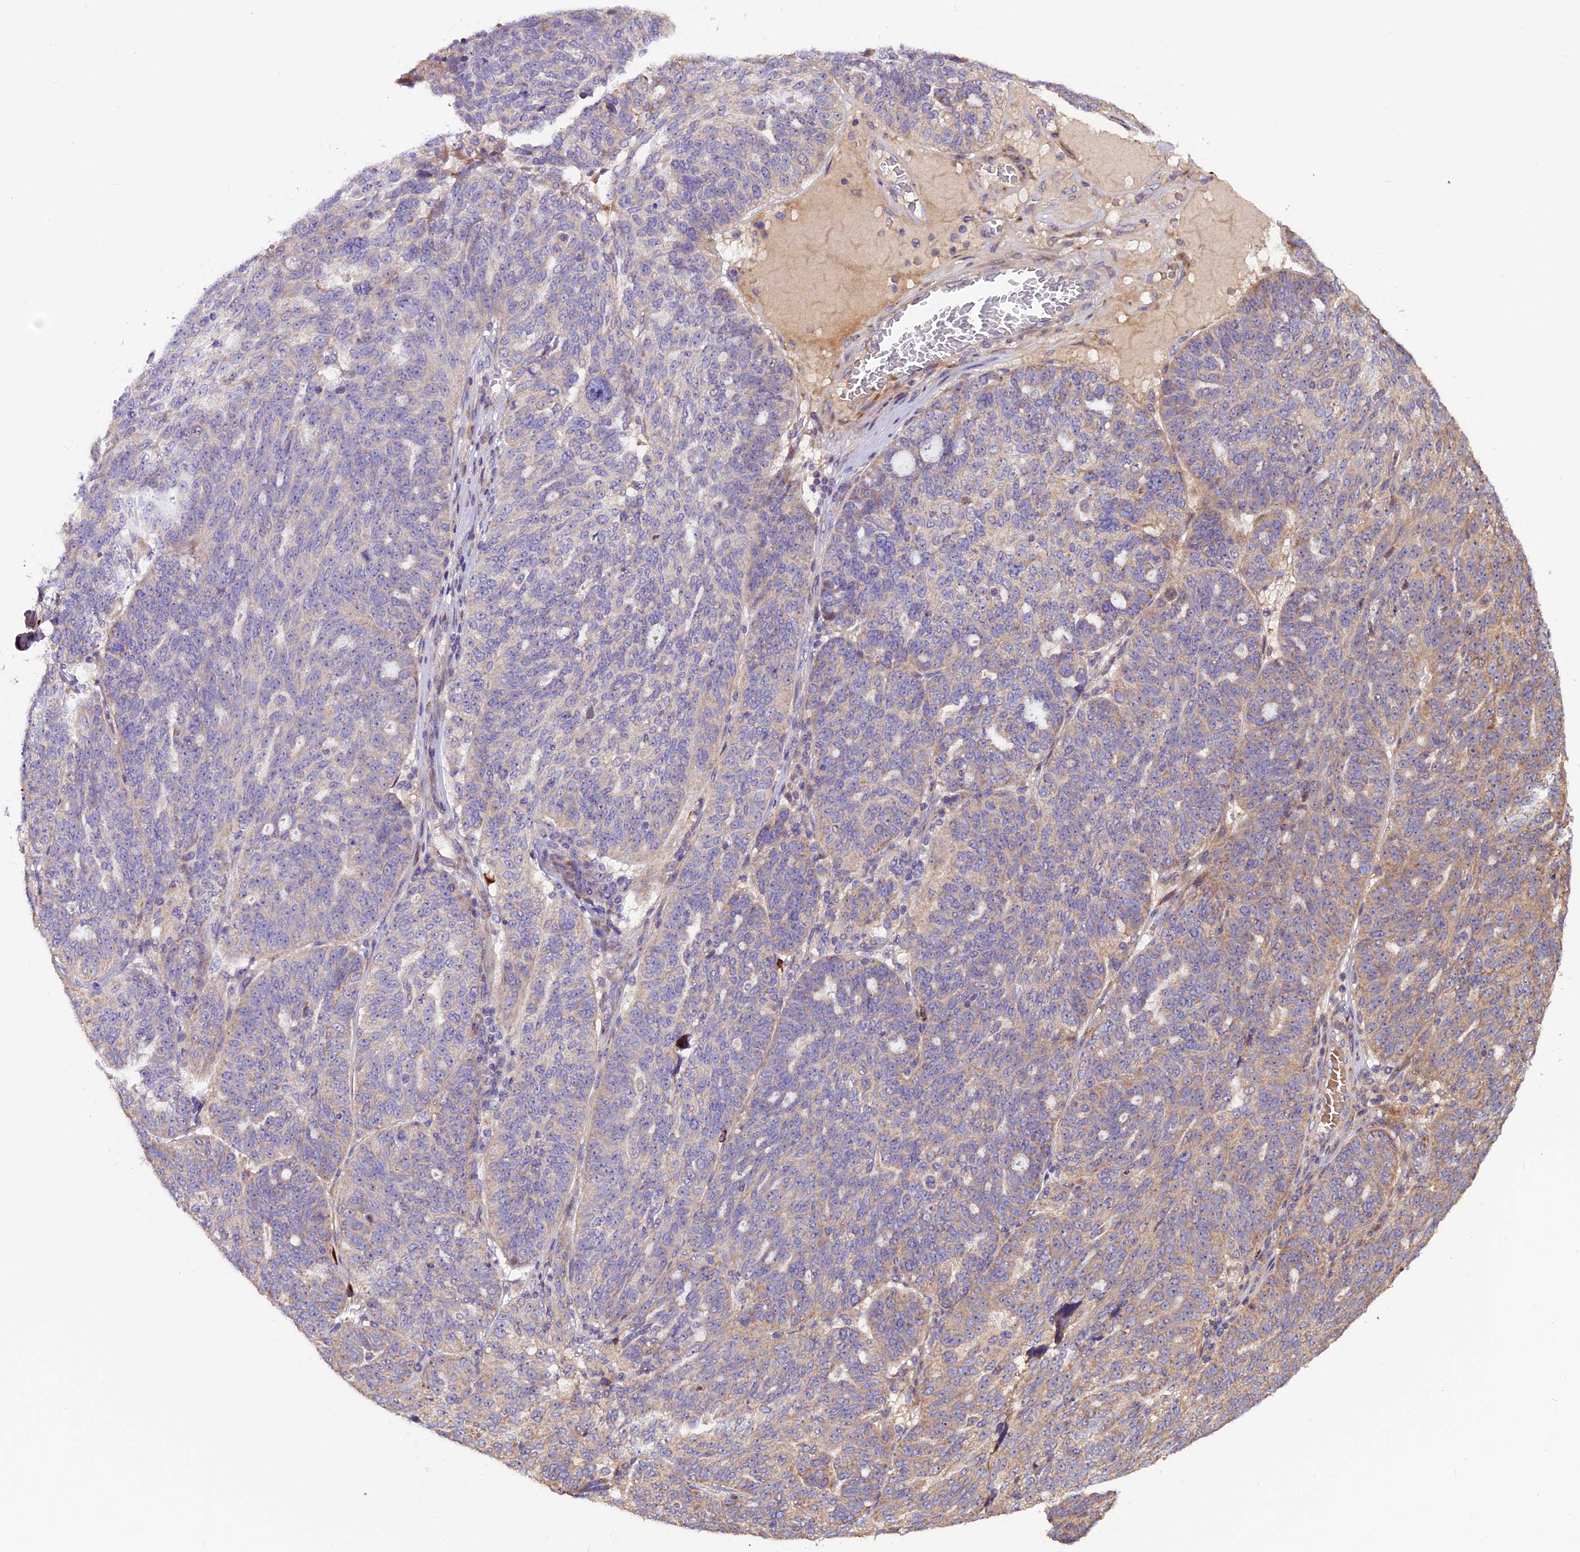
{"staining": {"intensity": "weak", "quantity": "25%-75%", "location": "cytoplasmic/membranous"}, "tissue": "ovarian cancer", "cell_type": "Tumor cells", "image_type": "cancer", "snomed": [{"axis": "morphology", "description": "Cystadenocarcinoma, serous, NOS"}, {"axis": "topography", "description": "Ovary"}], "caption": "Human ovarian cancer (serous cystadenocarcinoma) stained with a protein marker displays weak staining in tumor cells.", "gene": "FRY", "patient": {"sex": "female", "age": 59}}